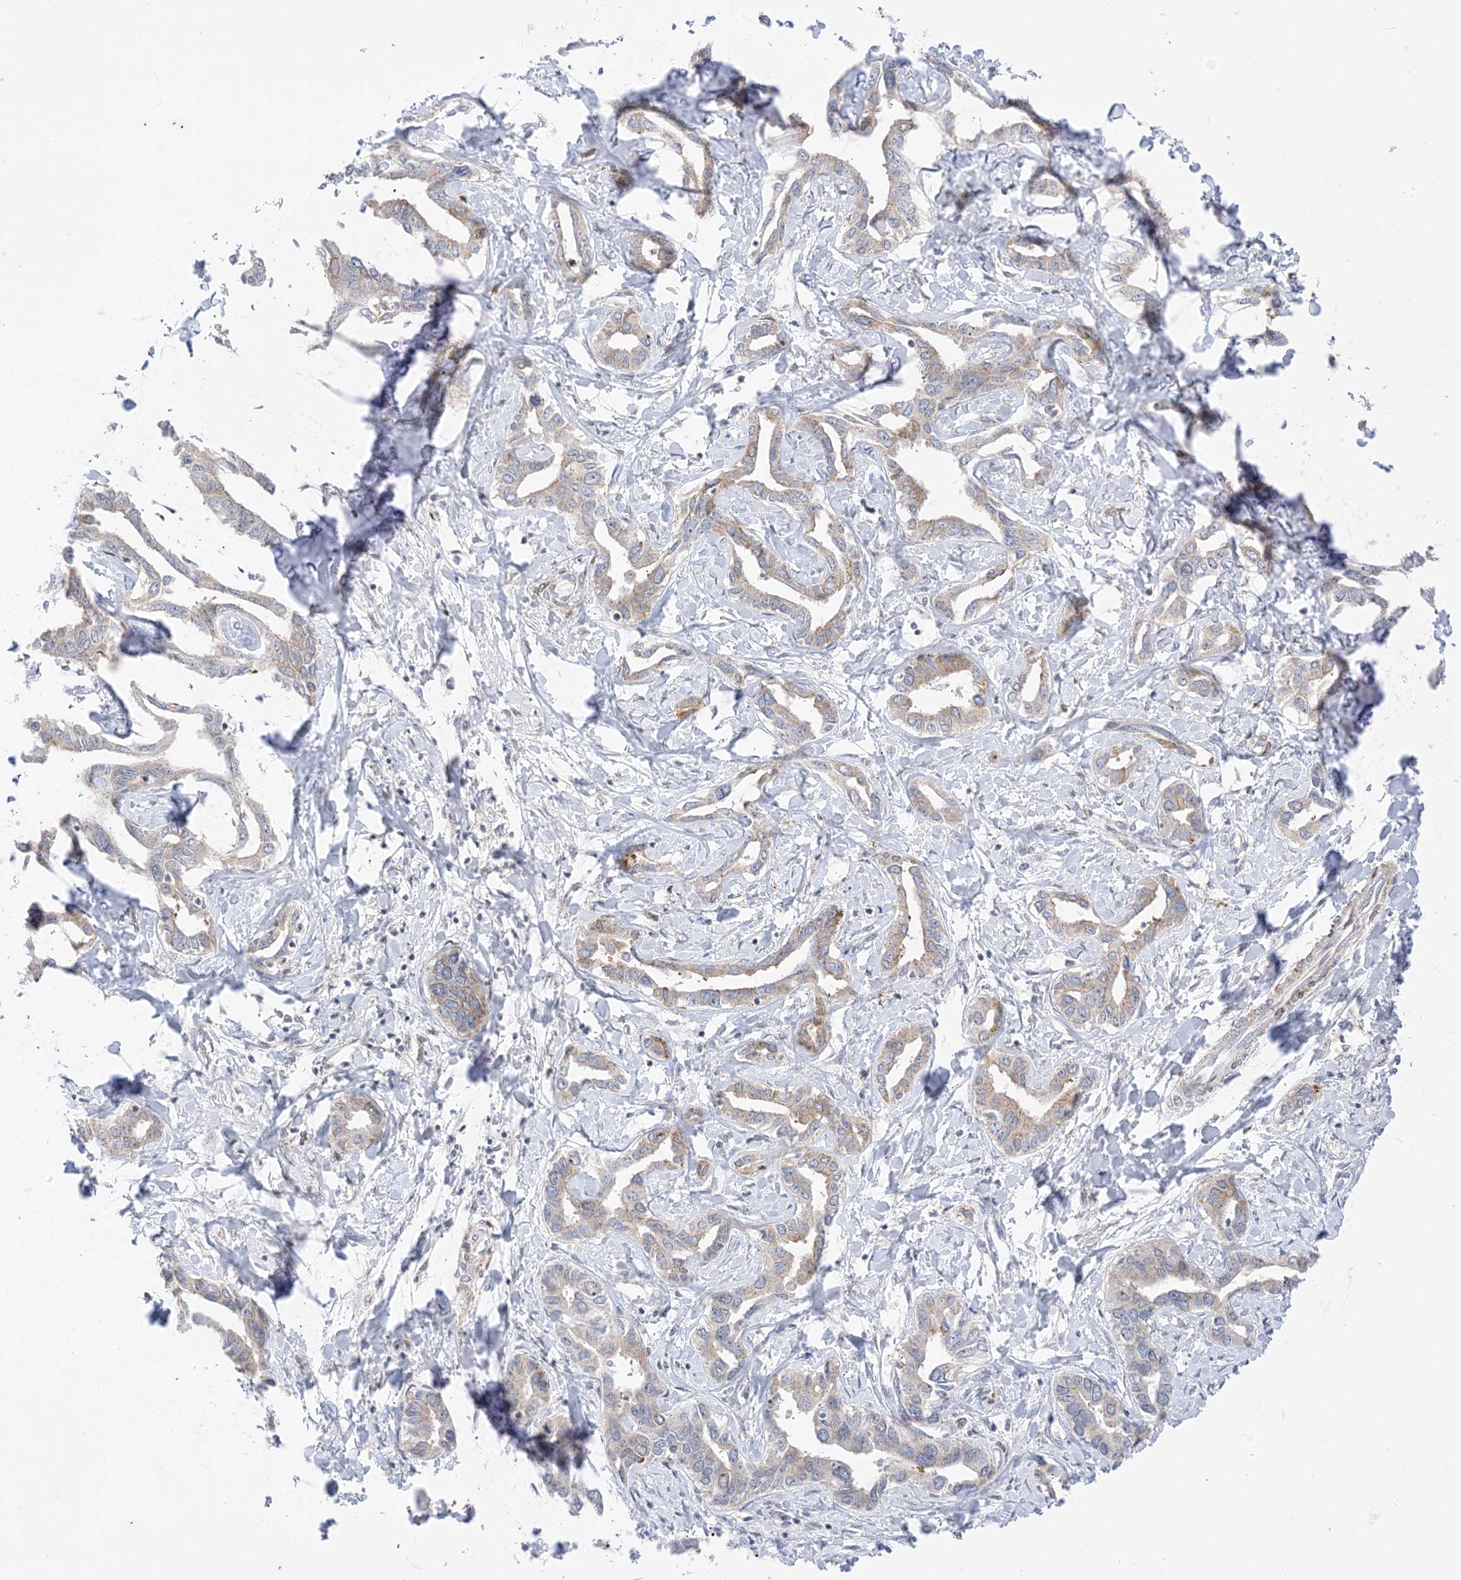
{"staining": {"intensity": "moderate", "quantity": "25%-75%", "location": "cytoplasmic/membranous"}, "tissue": "liver cancer", "cell_type": "Tumor cells", "image_type": "cancer", "snomed": [{"axis": "morphology", "description": "Cholangiocarcinoma"}, {"axis": "topography", "description": "Liver"}], "caption": "Brown immunohistochemical staining in cholangiocarcinoma (liver) reveals moderate cytoplasmic/membranous positivity in approximately 25%-75% of tumor cells.", "gene": "RAC1", "patient": {"sex": "male", "age": 59}}